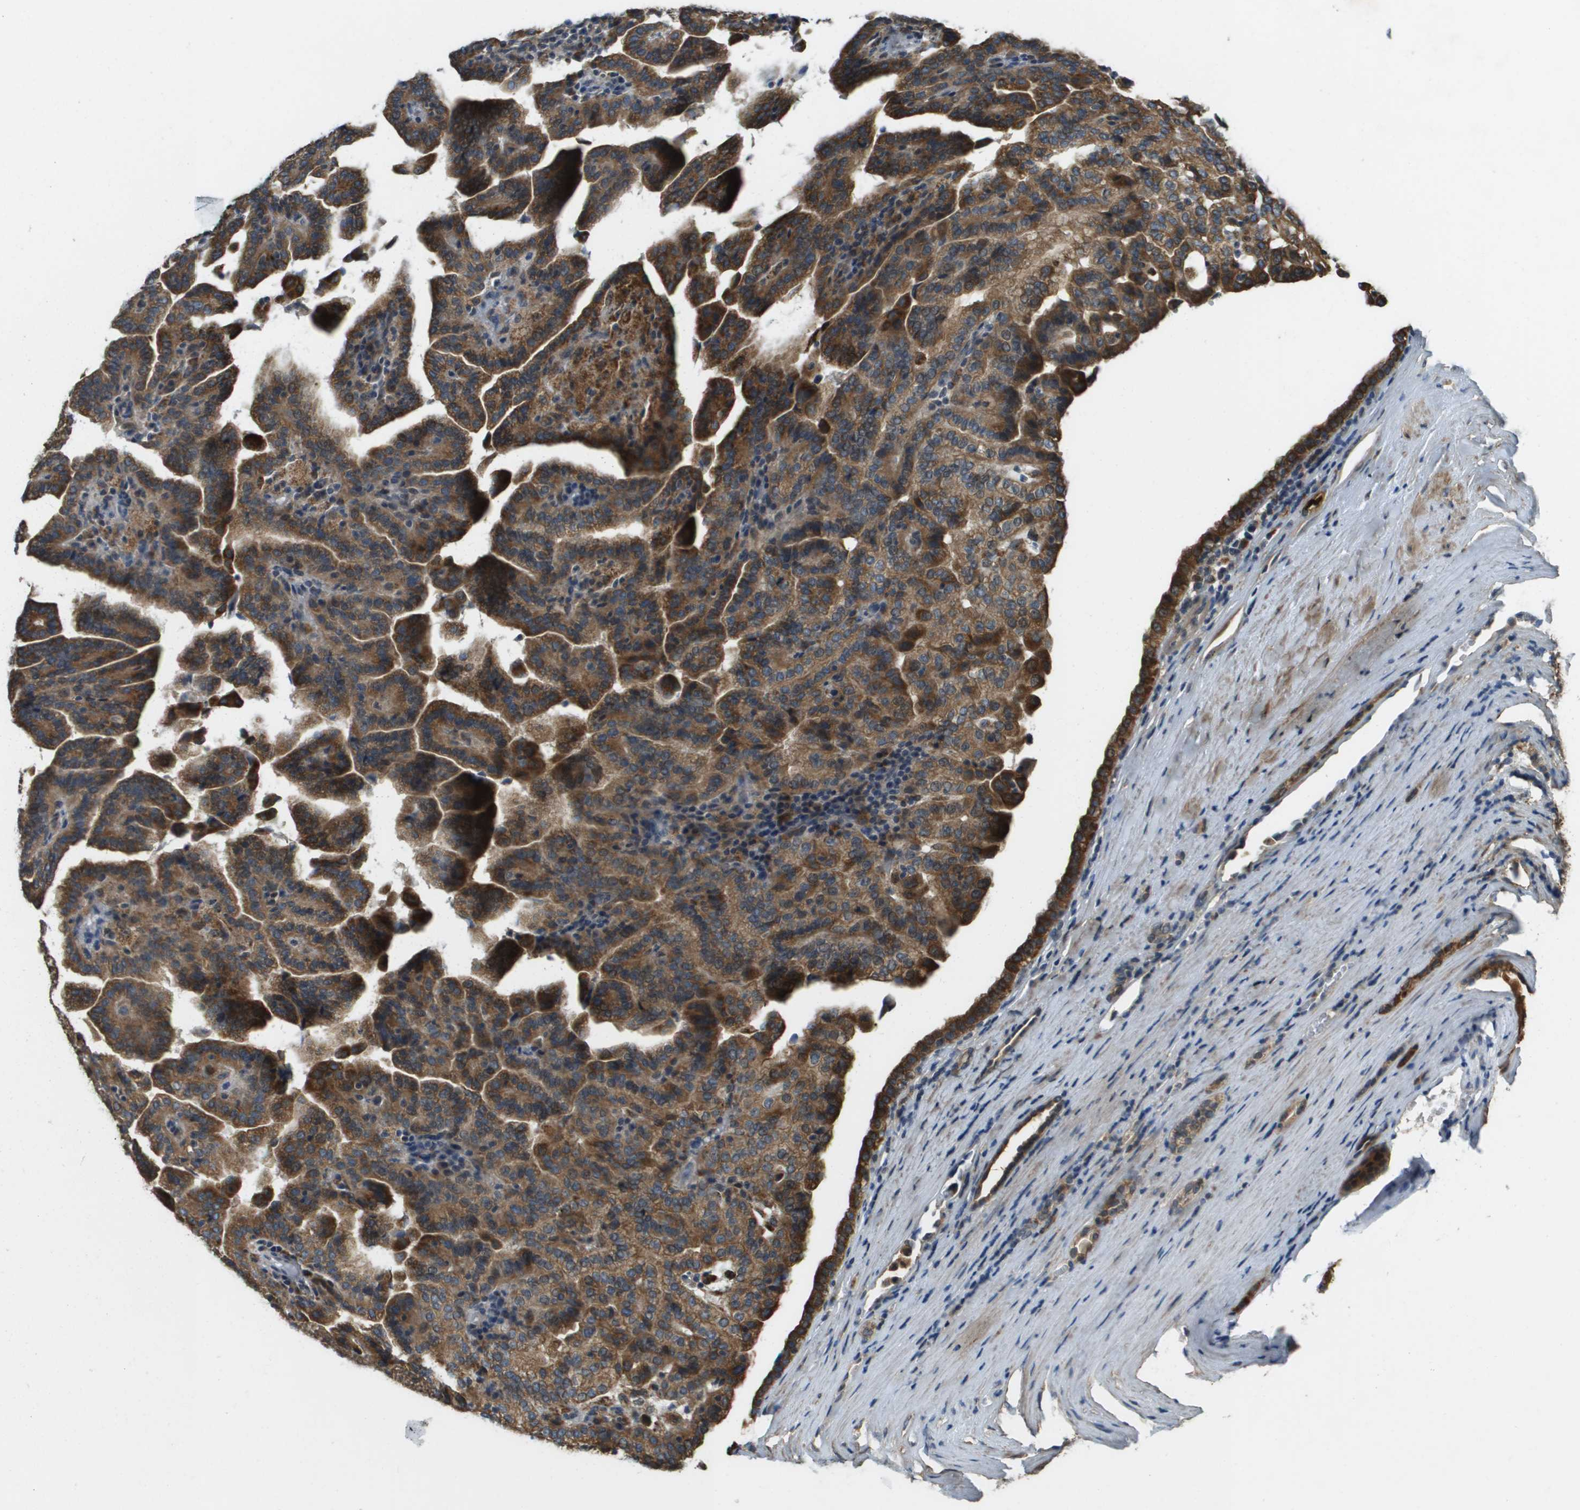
{"staining": {"intensity": "strong", "quantity": ">75%", "location": "cytoplasmic/membranous"}, "tissue": "renal cancer", "cell_type": "Tumor cells", "image_type": "cancer", "snomed": [{"axis": "morphology", "description": "Adenocarcinoma, NOS"}, {"axis": "topography", "description": "Kidney"}], "caption": "Immunohistochemical staining of renal adenocarcinoma exhibits high levels of strong cytoplasmic/membranous staining in about >75% of tumor cells.", "gene": "CDKN2C", "patient": {"sex": "male", "age": 61}}